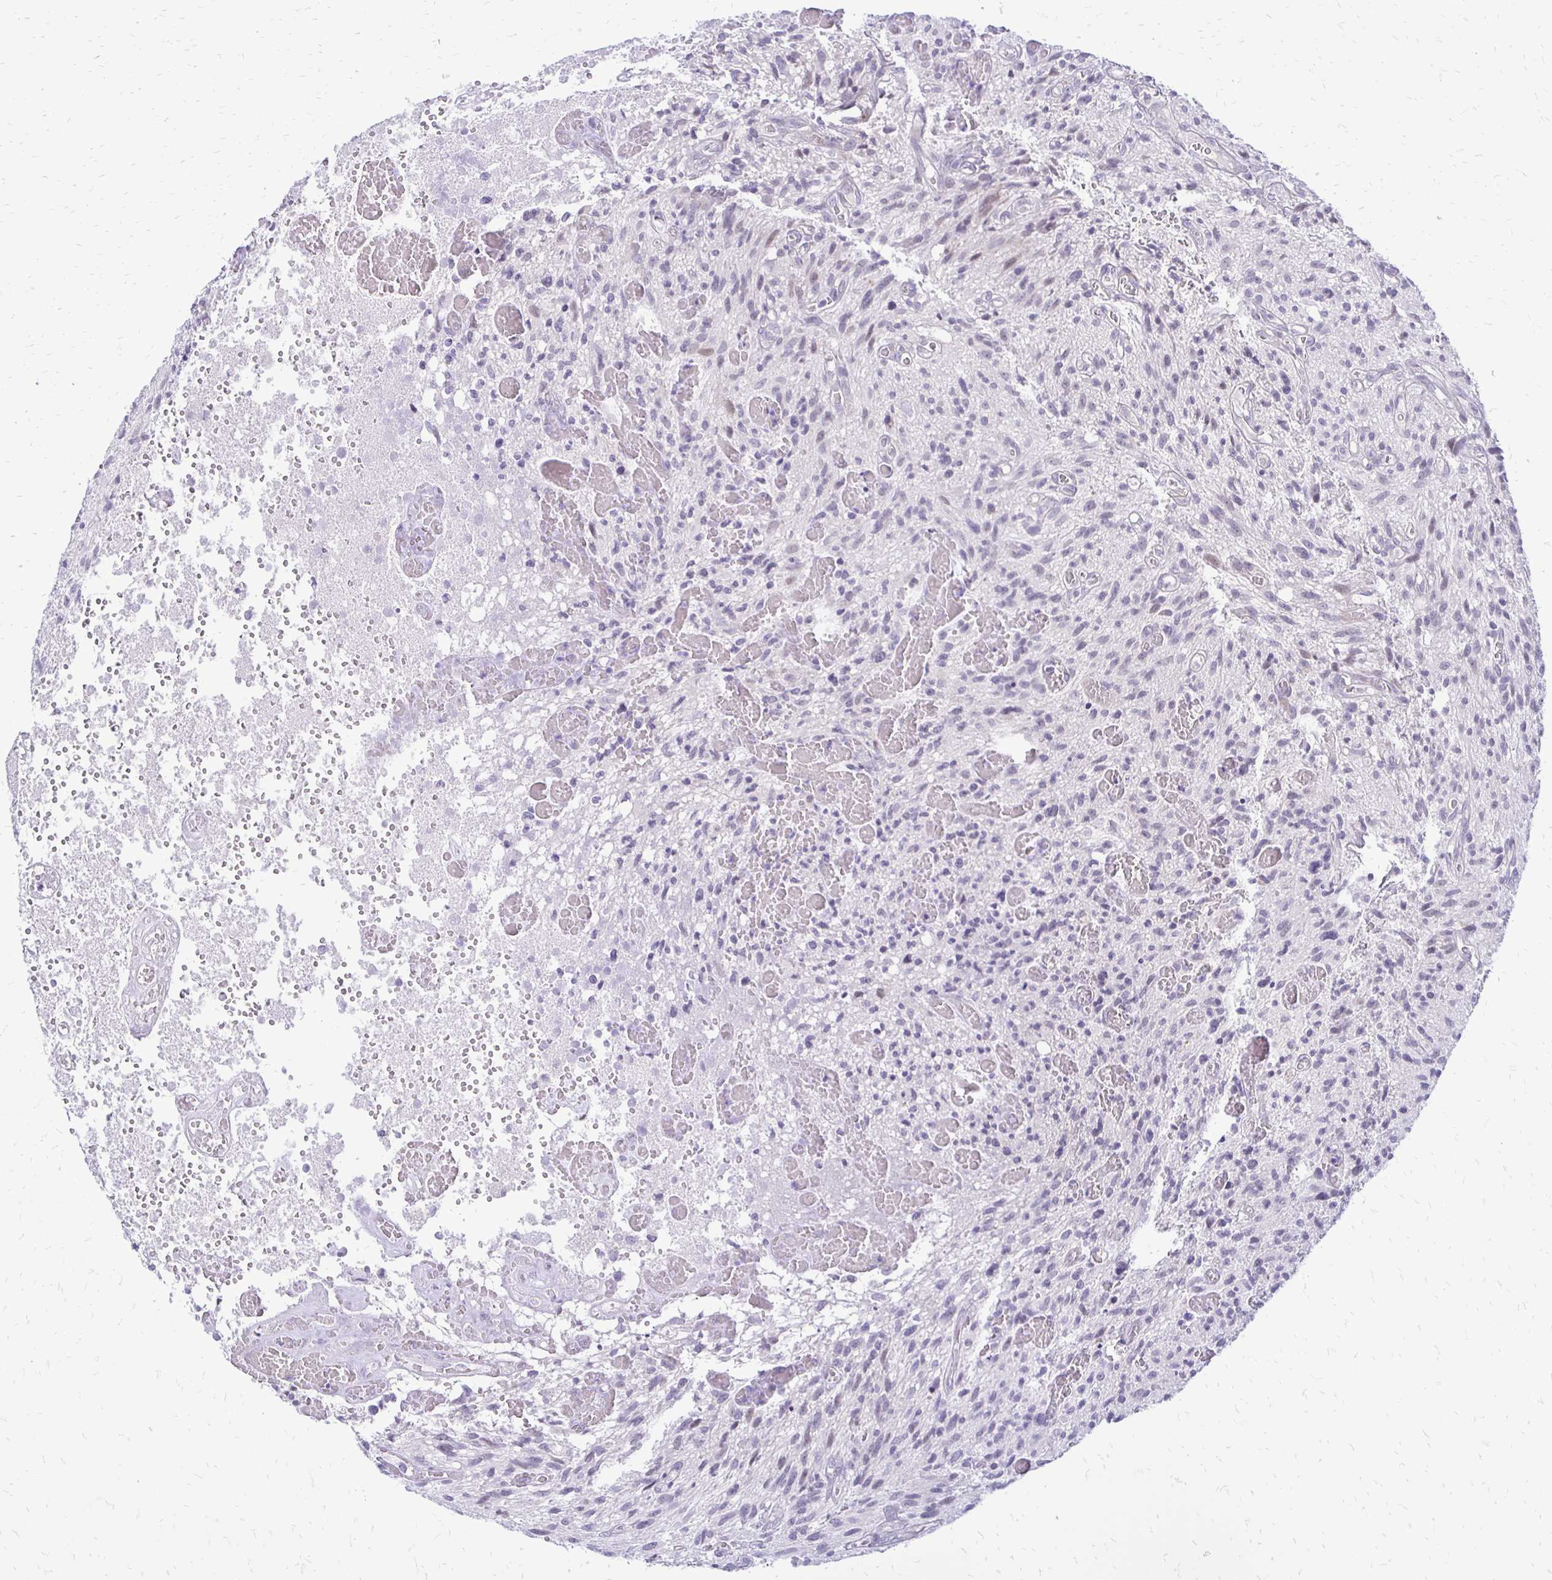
{"staining": {"intensity": "negative", "quantity": "none", "location": "none"}, "tissue": "glioma", "cell_type": "Tumor cells", "image_type": "cancer", "snomed": [{"axis": "morphology", "description": "Glioma, malignant, High grade"}, {"axis": "topography", "description": "Brain"}], "caption": "Glioma stained for a protein using IHC exhibits no expression tumor cells.", "gene": "EPYC", "patient": {"sex": "male", "age": 75}}